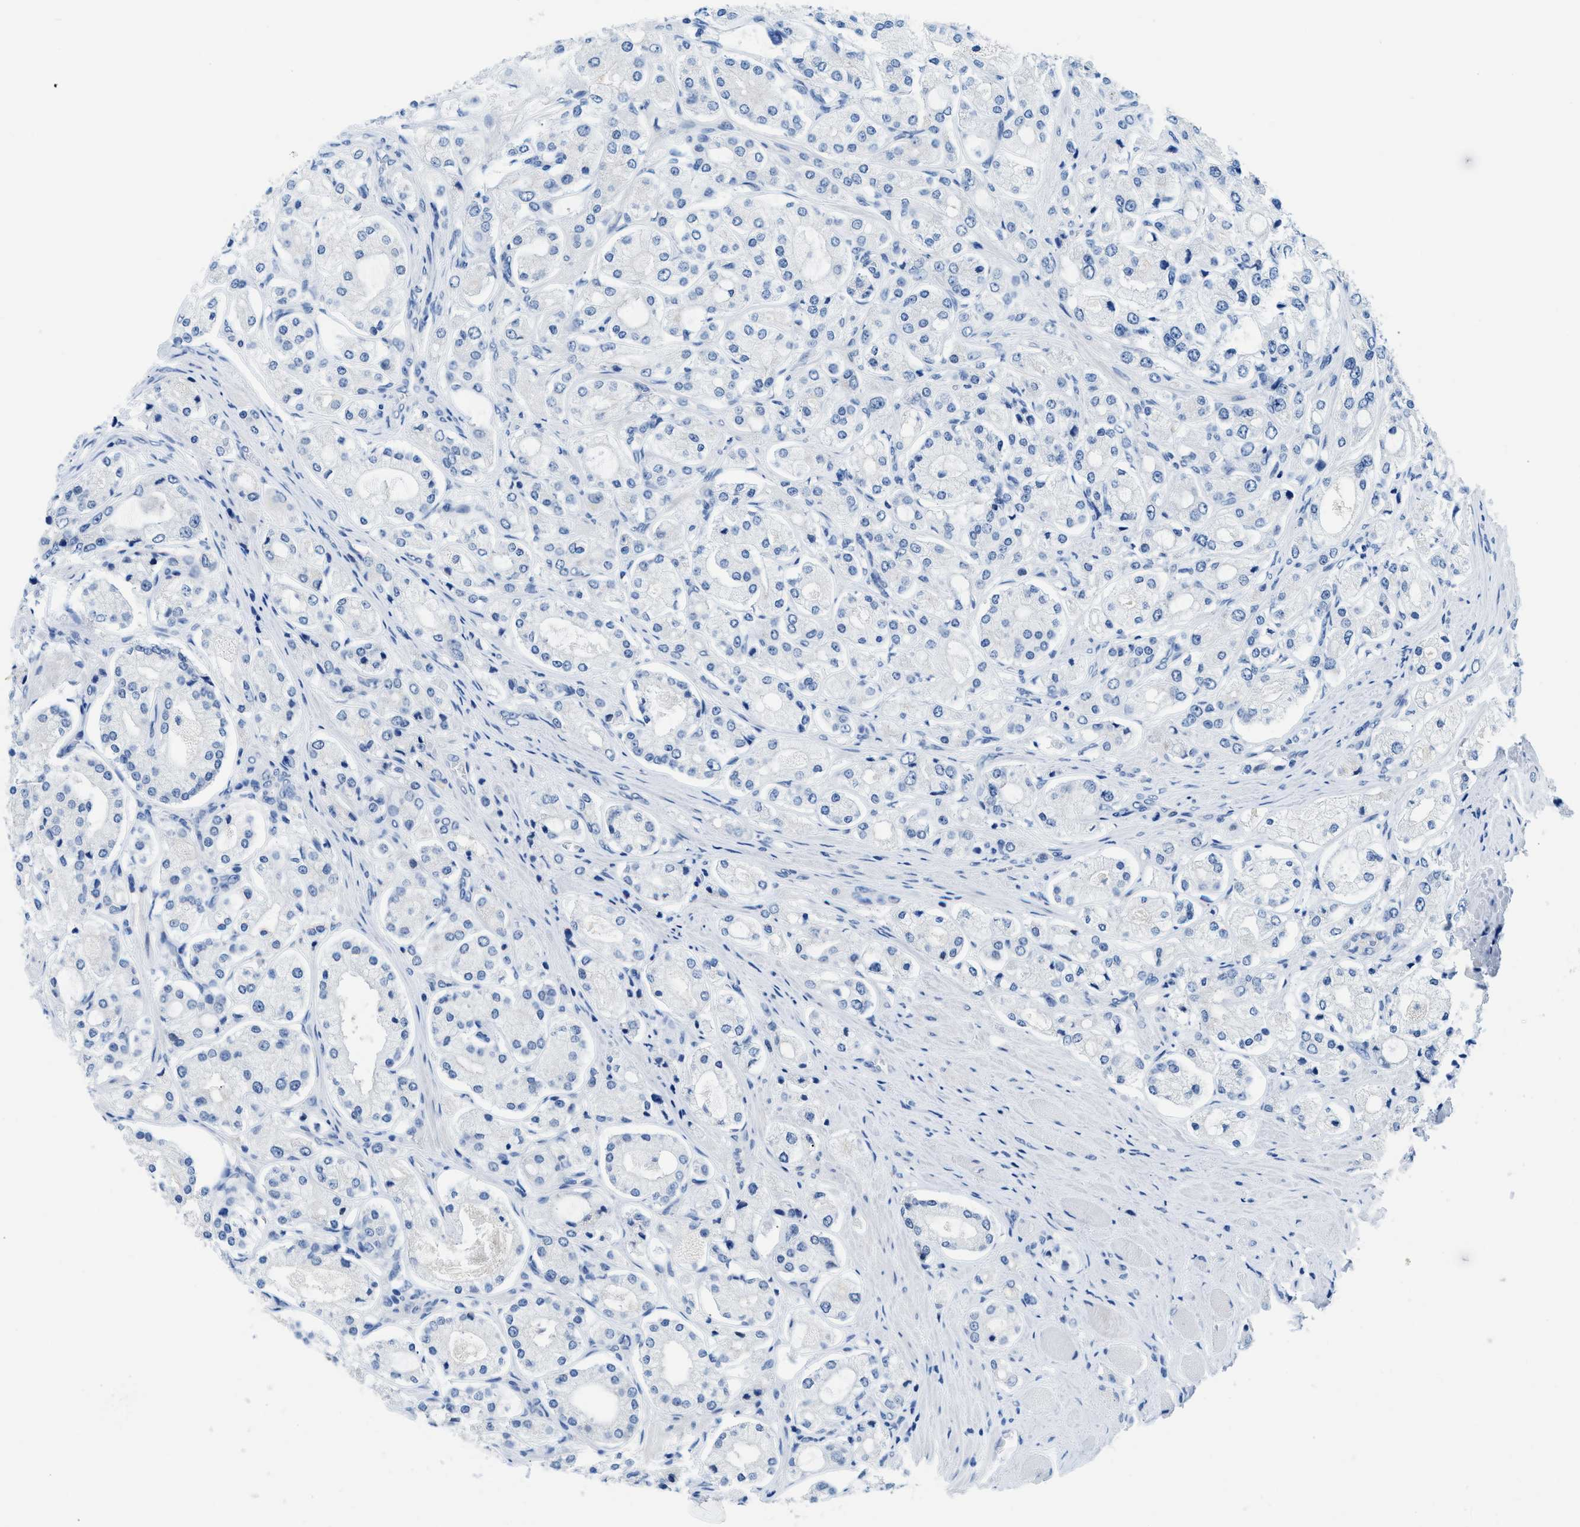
{"staining": {"intensity": "negative", "quantity": "none", "location": "none"}, "tissue": "prostate cancer", "cell_type": "Tumor cells", "image_type": "cancer", "snomed": [{"axis": "morphology", "description": "Adenocarcinoma, High grade"}, {"axis": "topography", "description": "Prostate"}], "caption": "Protein analysis of high-grade adenocarcinoma (prostate) exhibits no significant staining in tumor cells. (DAB immunohistochemistry (IHC), high magnification).", "gene": "MBL2", "patient": {"sex": "male", "age": 65}}